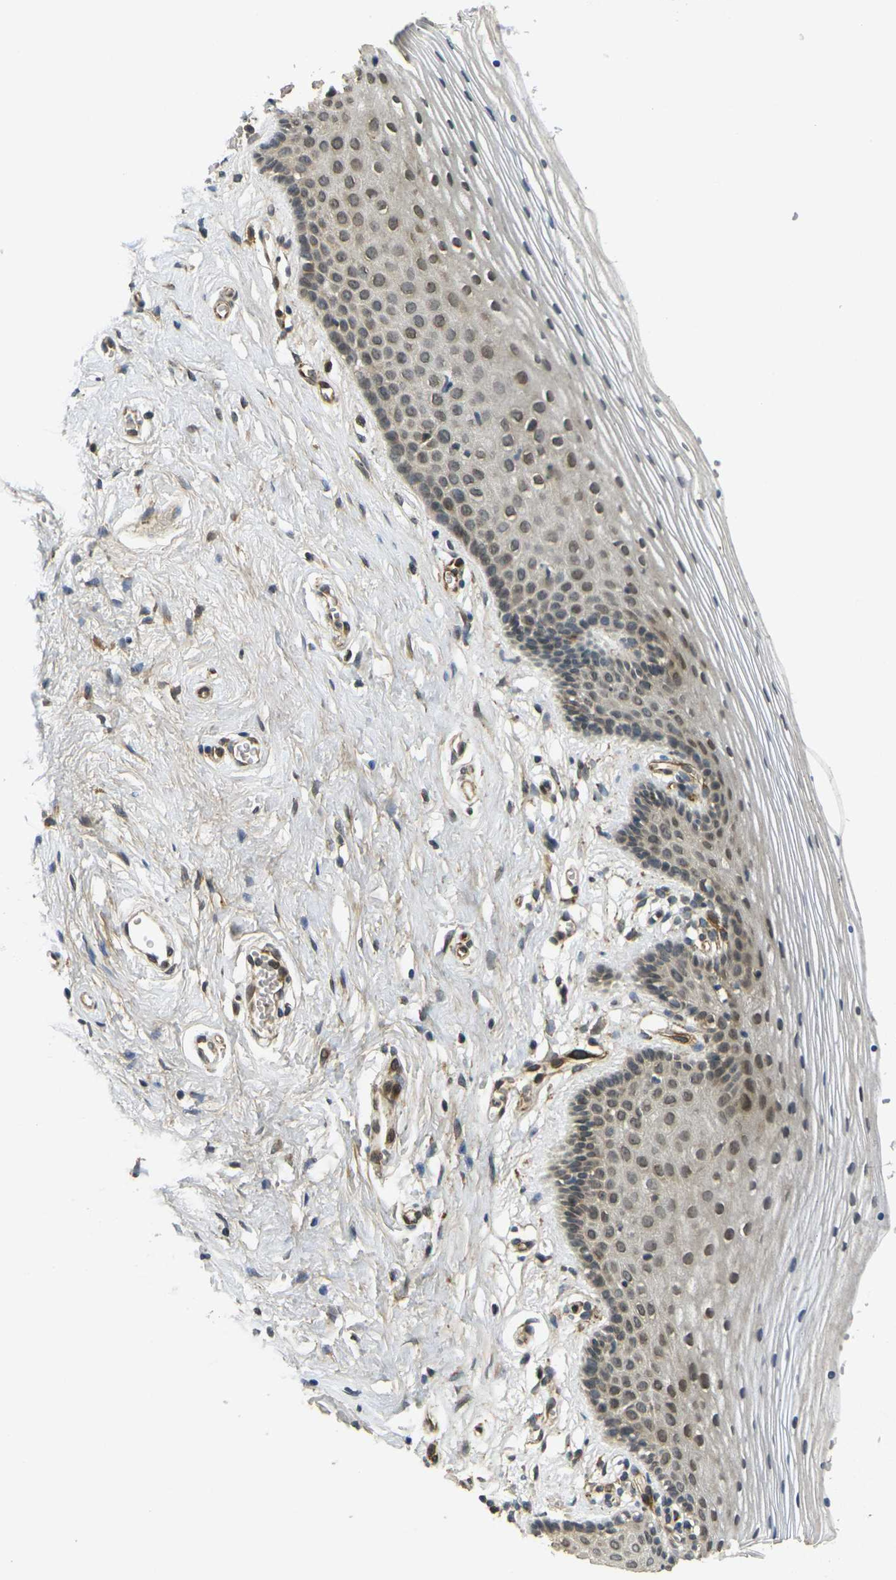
{"staining": {"intensity": "moderate", "quantity": "25%-75%", "location": "cytoplasmic/membranous,nuclear"}, "tissue": "vagina", "cell_type": "Squamous epithelial cells", "image_type": "normal", "snomed": [{"axis": "morphology", "description": "Normal tissue, NOS"}, {"axis": "topography", "description": "Vagina"}], "caption": "A brown stain shows moderate cytoplasmic/membranous,nuclear expression of a protein in squamous epithelial cells of benign human vagina. (DAB (3,3'-diaminobenzidine) IHC with brightfield microscopy, high magnification).", "gene": "FUT11", "patient": {"sex": "female", "age": 32}}